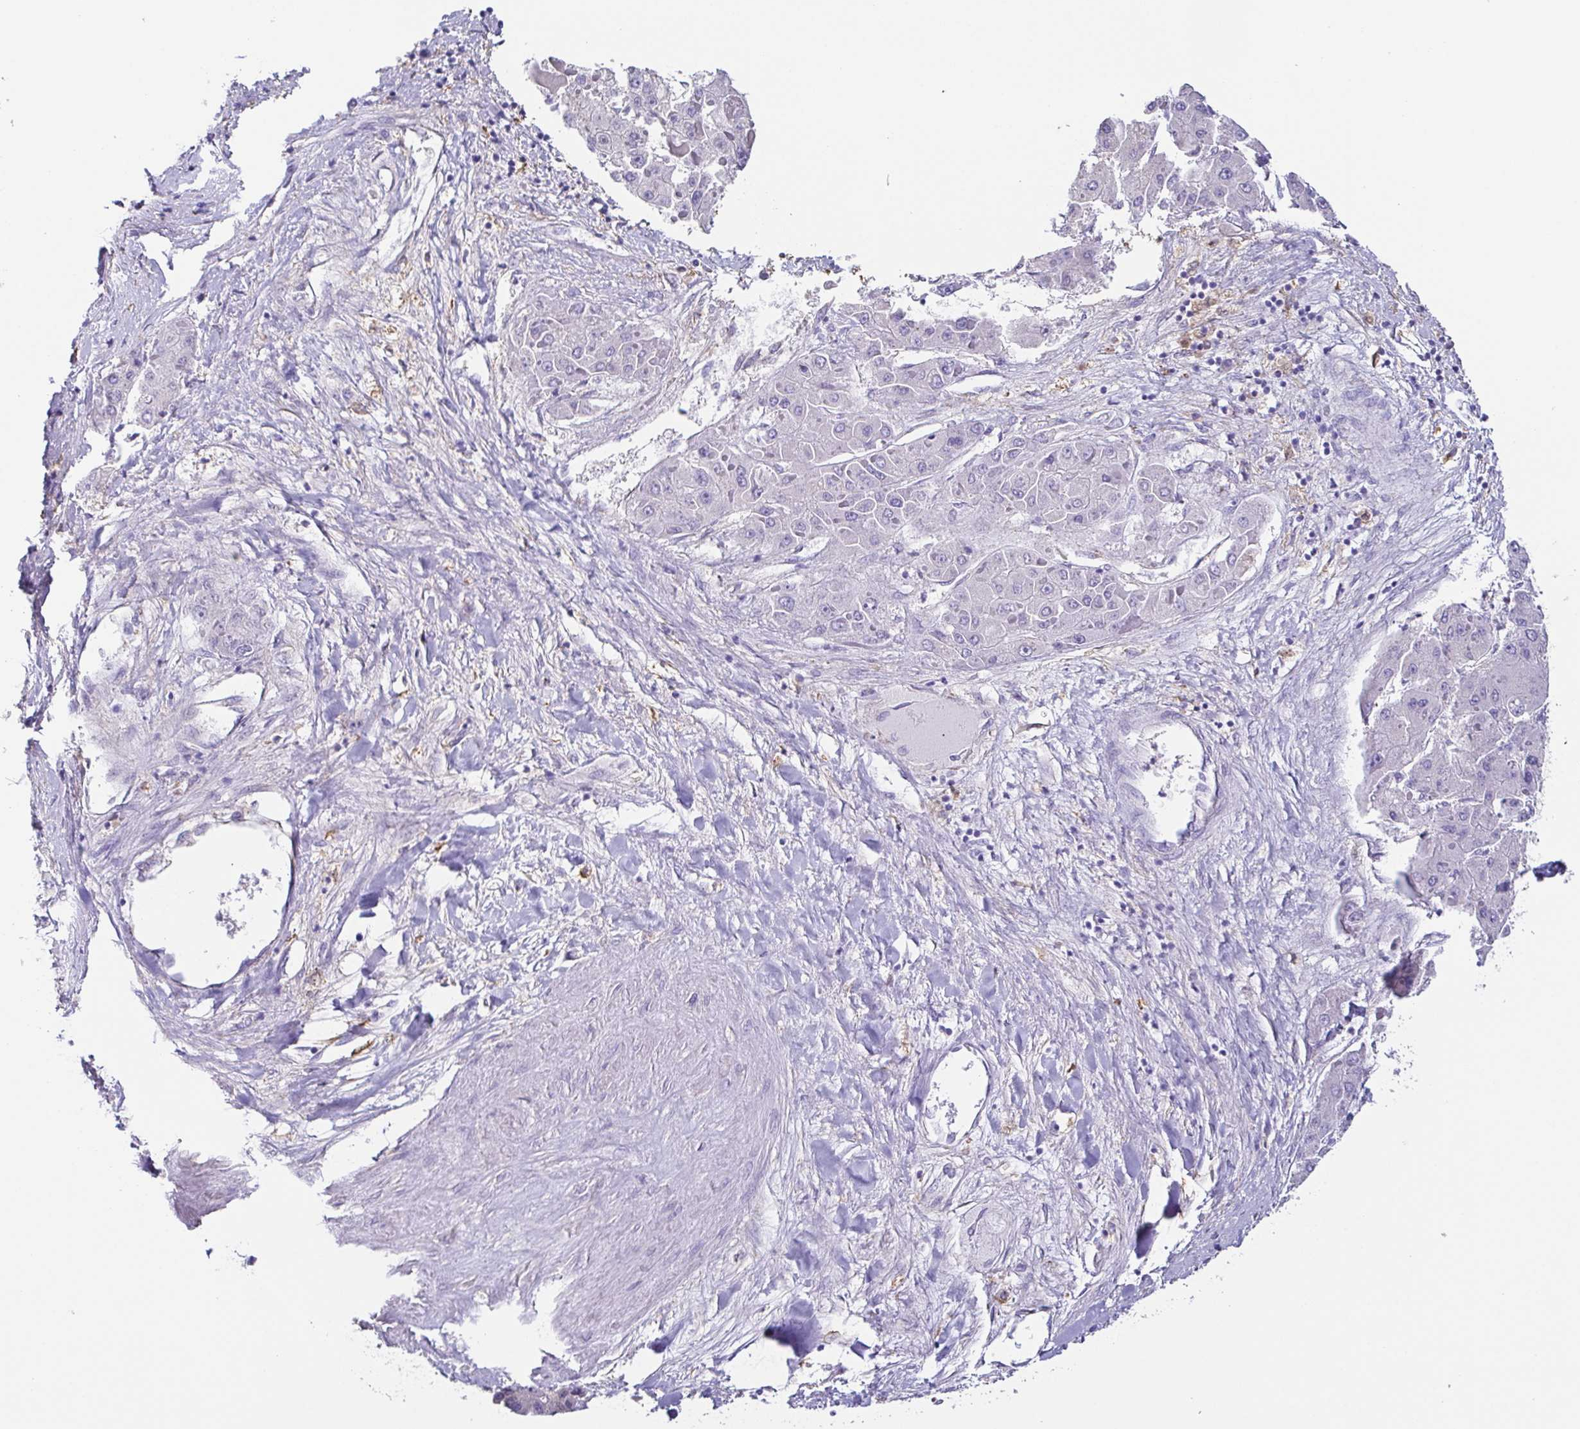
{"staining": {"intensity": "negative", "quantity": "none", "location": "none"}, "tissue": "liver cancer", "cell_type": "Tumor cells", "image_type": "cancer", "snomed": [{"axis": "morphology", "description": "Carcinoma, Hepatocellular, NOS"}, {"axis": "topography", "description": "Liver"}], "caption": "Tumor cells show no significant expression in hepatocellular carcinoma (liver).", "gene": "ANXA10", "patient": {"sex": "female", "age": 73}}